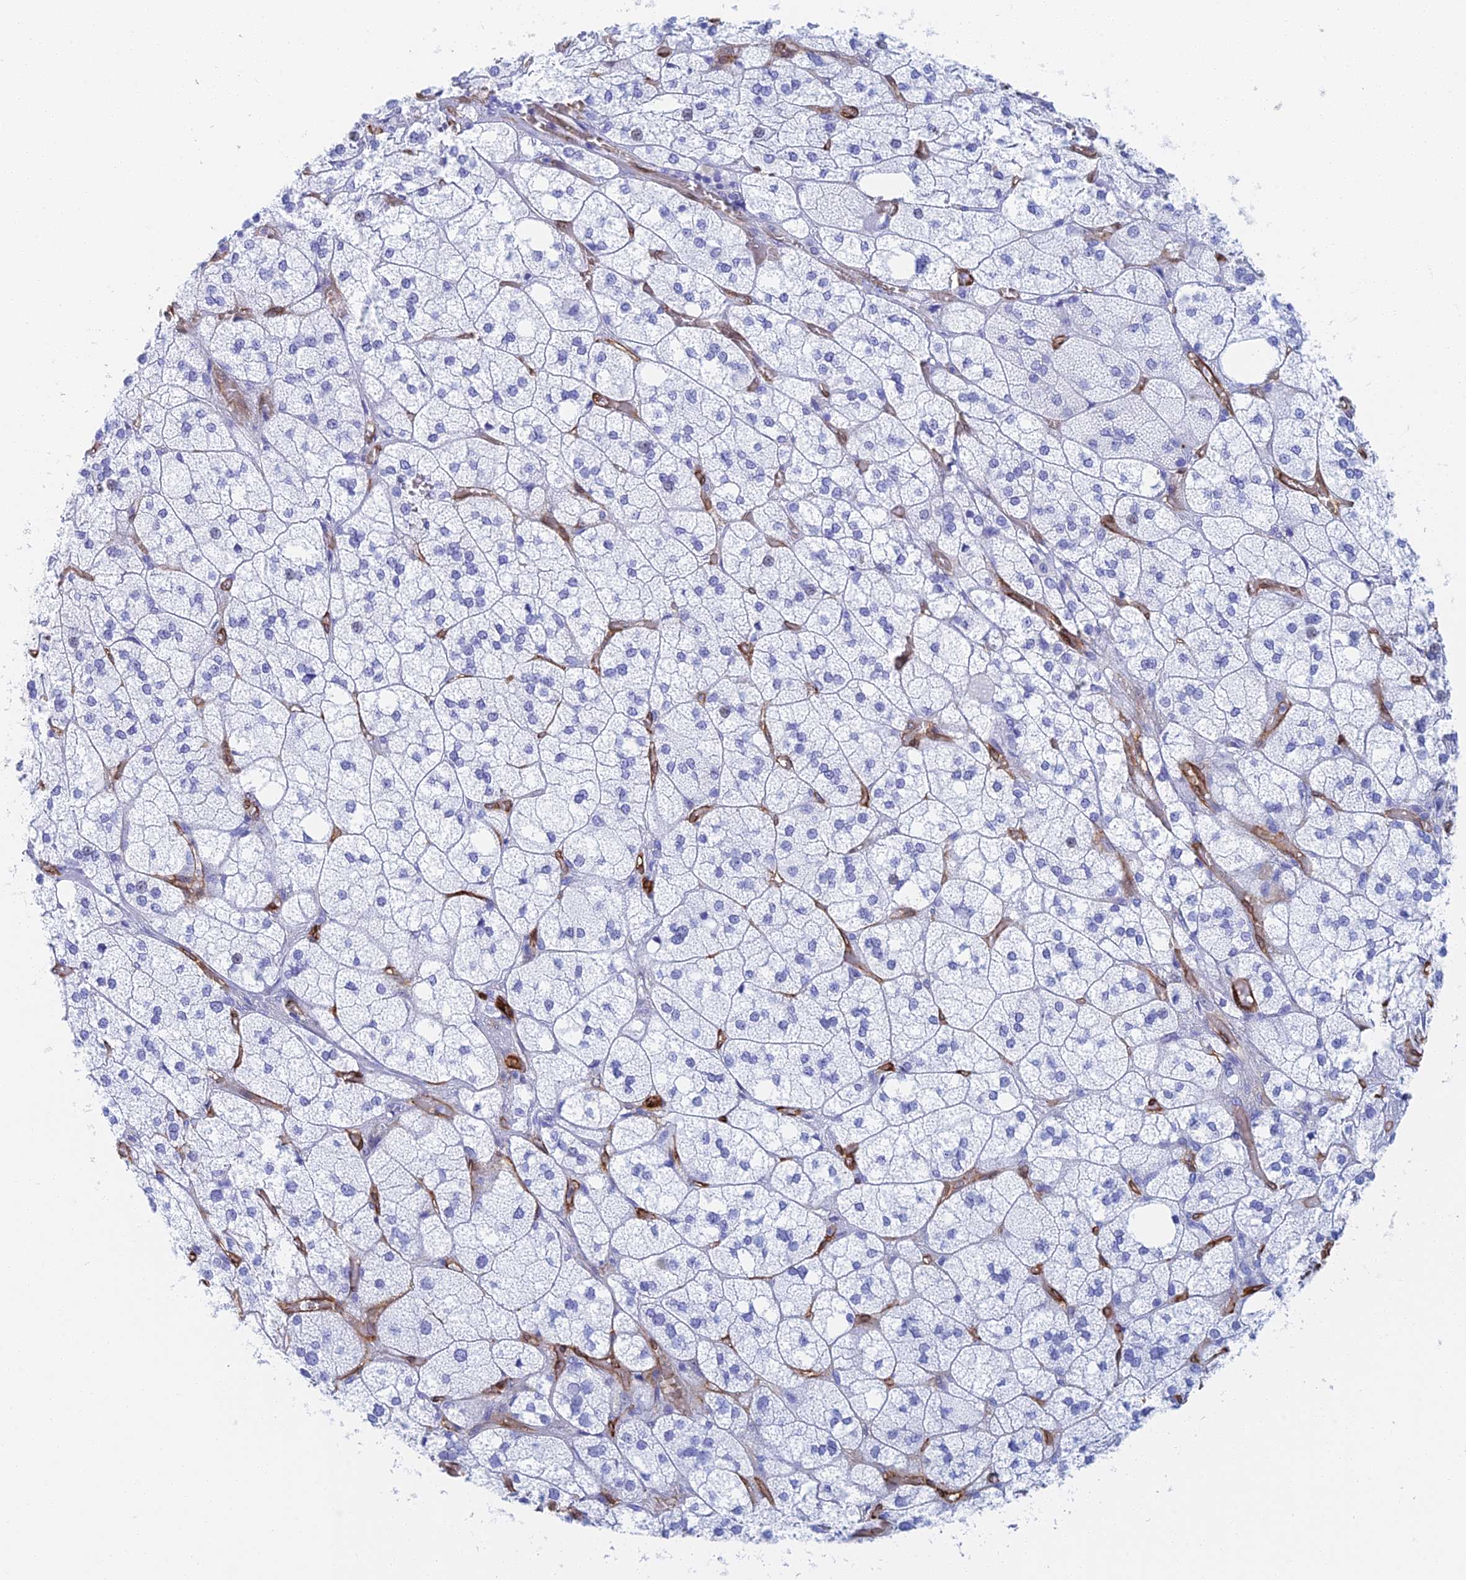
{"staining": {"intensity": "negative", "quantity": "none", "location": "none"}, "tissue": "adrenal gland", "cell_type": "Glandular cells", "image_type": "normal", "snomed": [{"axis": "morphology", "description": "Normal tissue, NOS"}, {"axis": "topography", "description": "Adrenal gland"}], "caption": "Immunohistochemistry histopathology image of benign adrenal gland: human adrenal gland stained with DAB shows no significant protein positivity in glandular cells.", "gene": "CRIP2", "patient": {"sex": "male", "age": 61}}